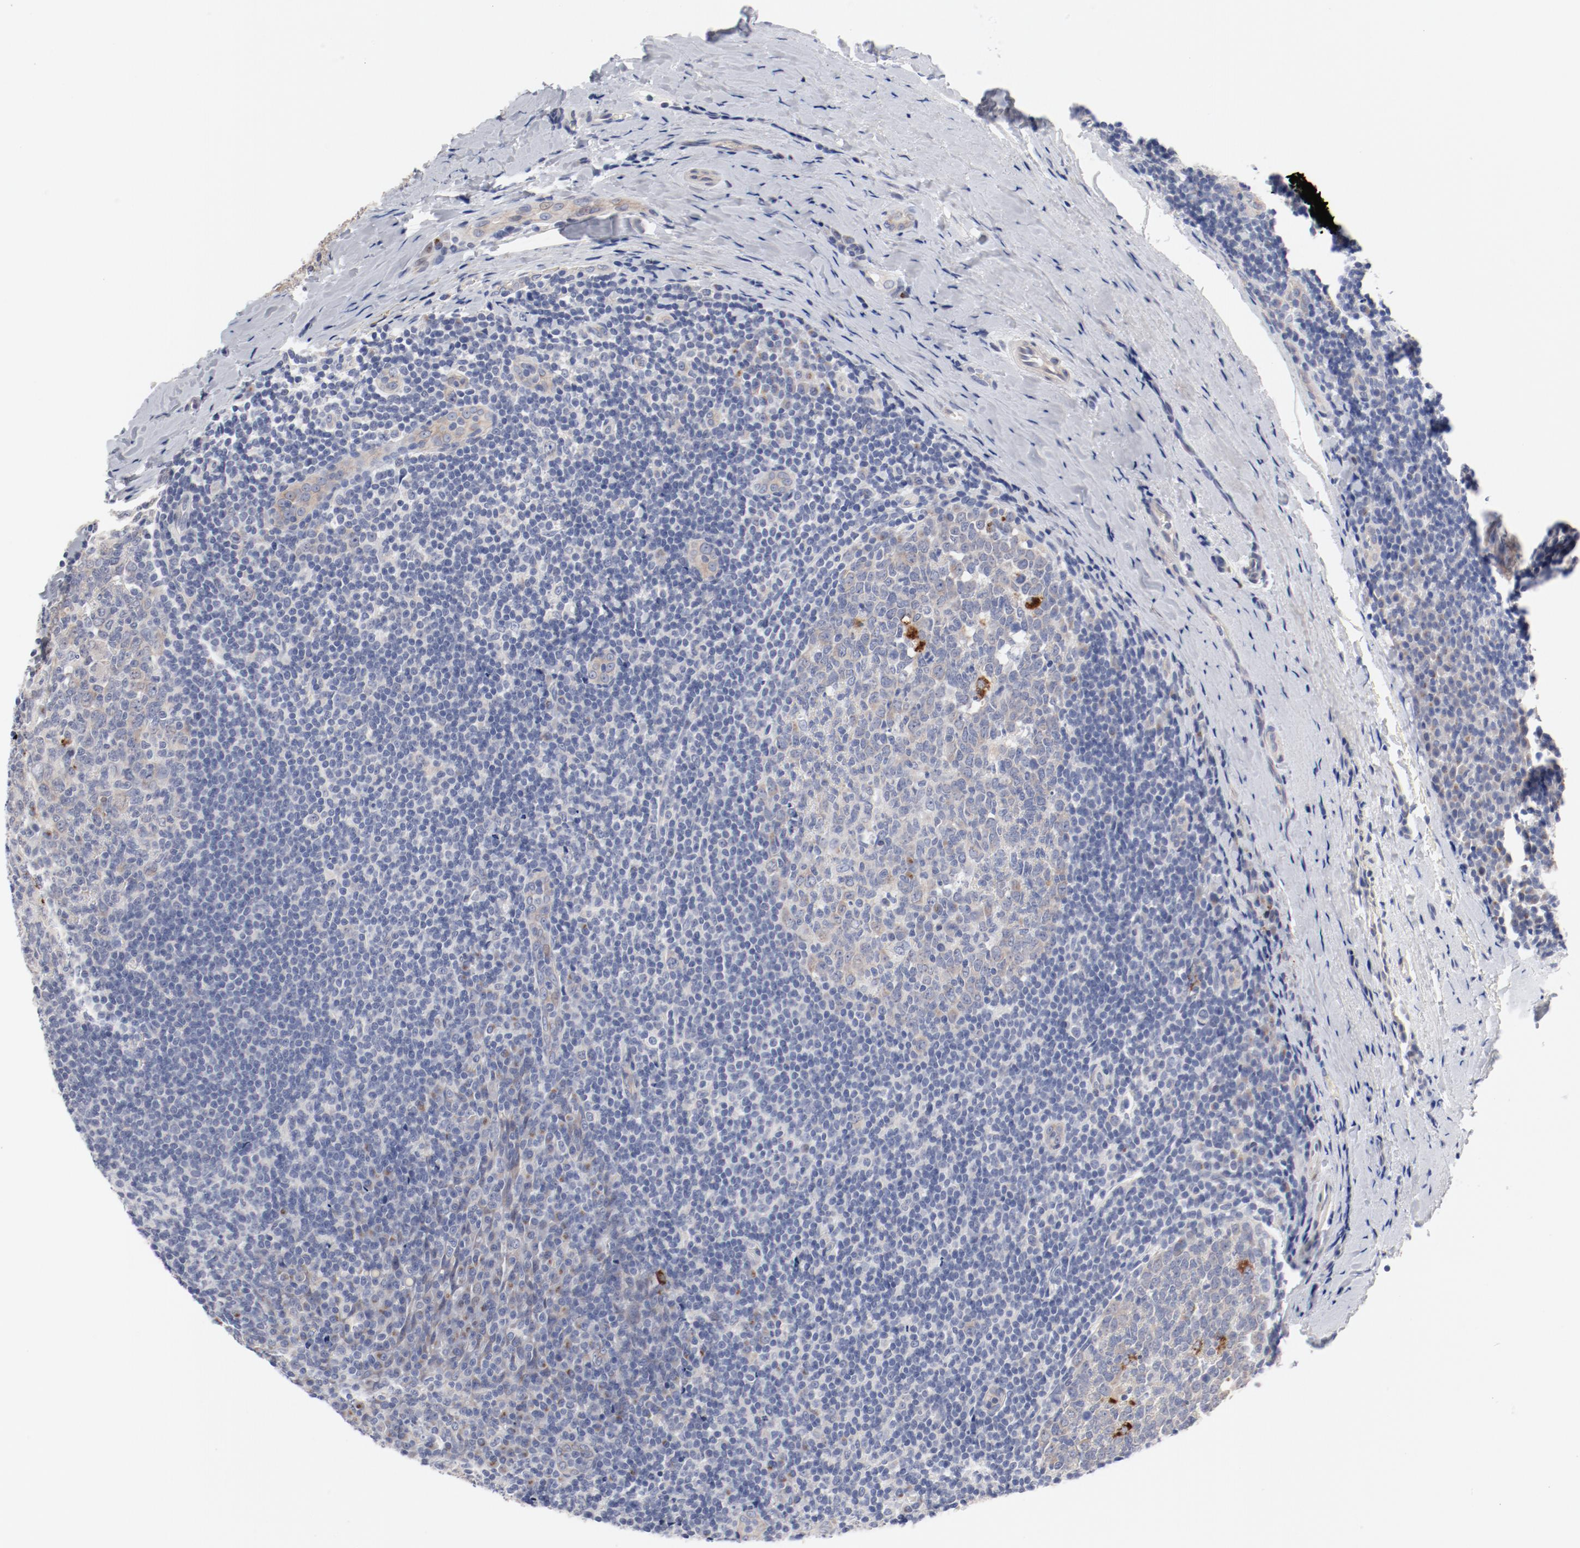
{"staining": {"intensity": "moderate", "quantity": "<25%", "location": "cytoplasmic/membranous"}, "tissue": "tonsil", "cell_type": "Germinal center cells", "image_type": "normal", "snomed": [{"axis": "morphology", "description": "Normal tissue, NOS"}, {"axis": "topography", "description": "Tonsil"}], "caption": "Tonsil stained for a protein demonstrates moderate cytoplasmic/membranous positivity in germinal center cells.", "gene": "GPR143", "patient": {"sex": "male", "age": 31}}